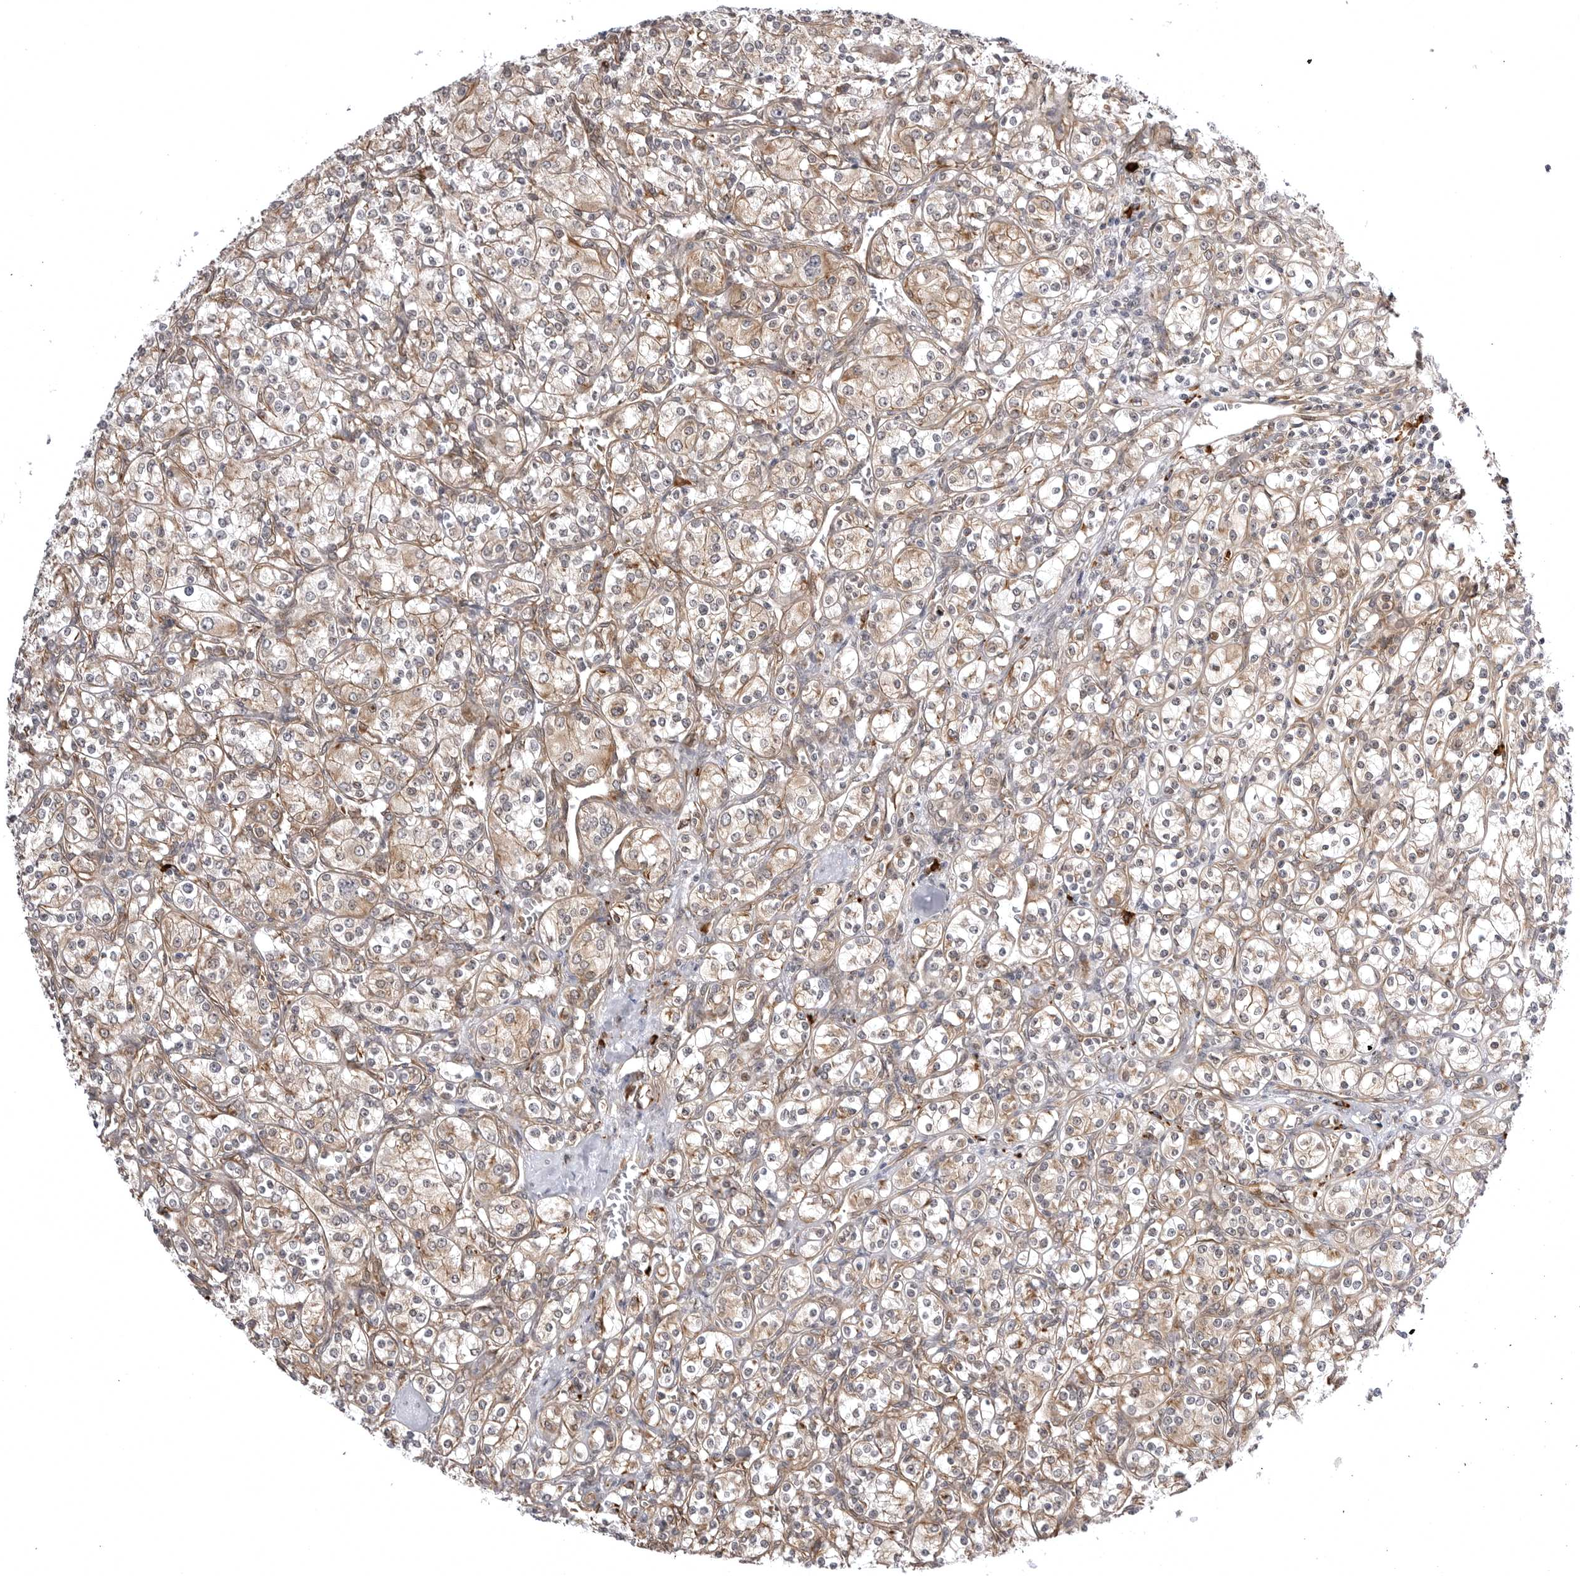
{"staining": {"intensity": "weak", "quantity": ">75%", "location": "cytoplasmic/membranous"}, "tissue": "renal cancer", "cell_type": "Tumor cells", "image_type": "cancer", "snomed": [{"axis": "morphology", "description": "Adenocarcinoma, NOS"}, {"axis": "topography", "description": "Kidney"}], "caption": "Adenocarcinoma (renal) stained with IHC reveals weak cytoplasmic/membranous expression in approximately >75% of tumor cells. (Brightfield microscopy of DAB IHC at high magnification).", "gene": "ARL5A", "patient": {"sex": "male", "age": 77}}